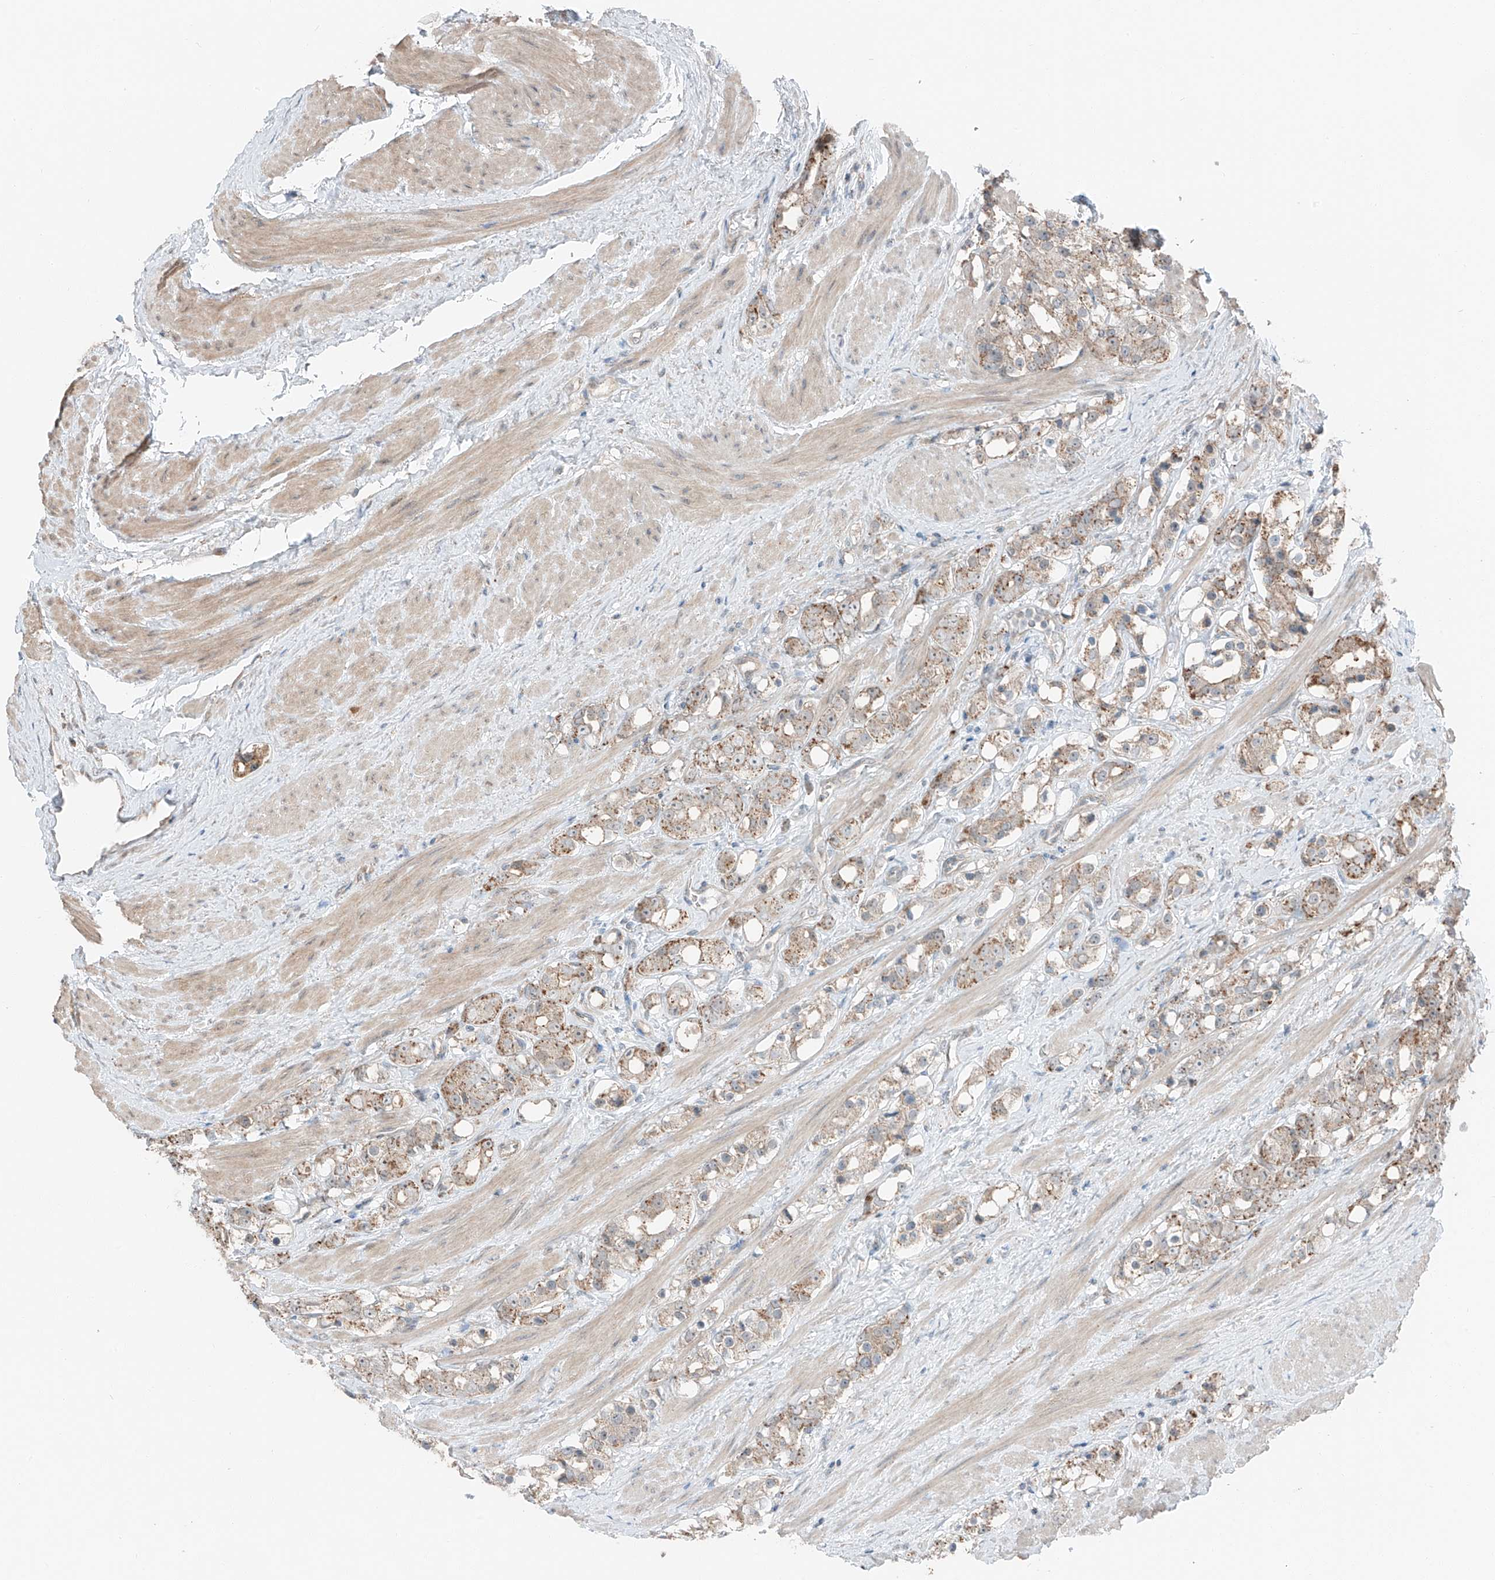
{"staining": {"intensity": "weak", "quantity": "25%-75%", "location": "cytoplasmic/membranous"}, "tissue": "prostate cancer", "cell_type": "Tumor cells", "image_type": "cancer", "snomed": [{"axis": "morphology", "description": "Adenocarcinoma, NOS"}, {"axis": "topography", "description": "Prostate"}], "caption": "The photomicrograph exhibits a brown stain indicating the presence of a protein in the cytoplasmic/membranous of tumor cells in prostate adenocarcinoma. (DAB (3,3'-diaminobenzidine) IHC, brown staining for protein, blue staining for nuclei).", "gene": "CEP162", "patient": {"sex": "male", "age": 79}}